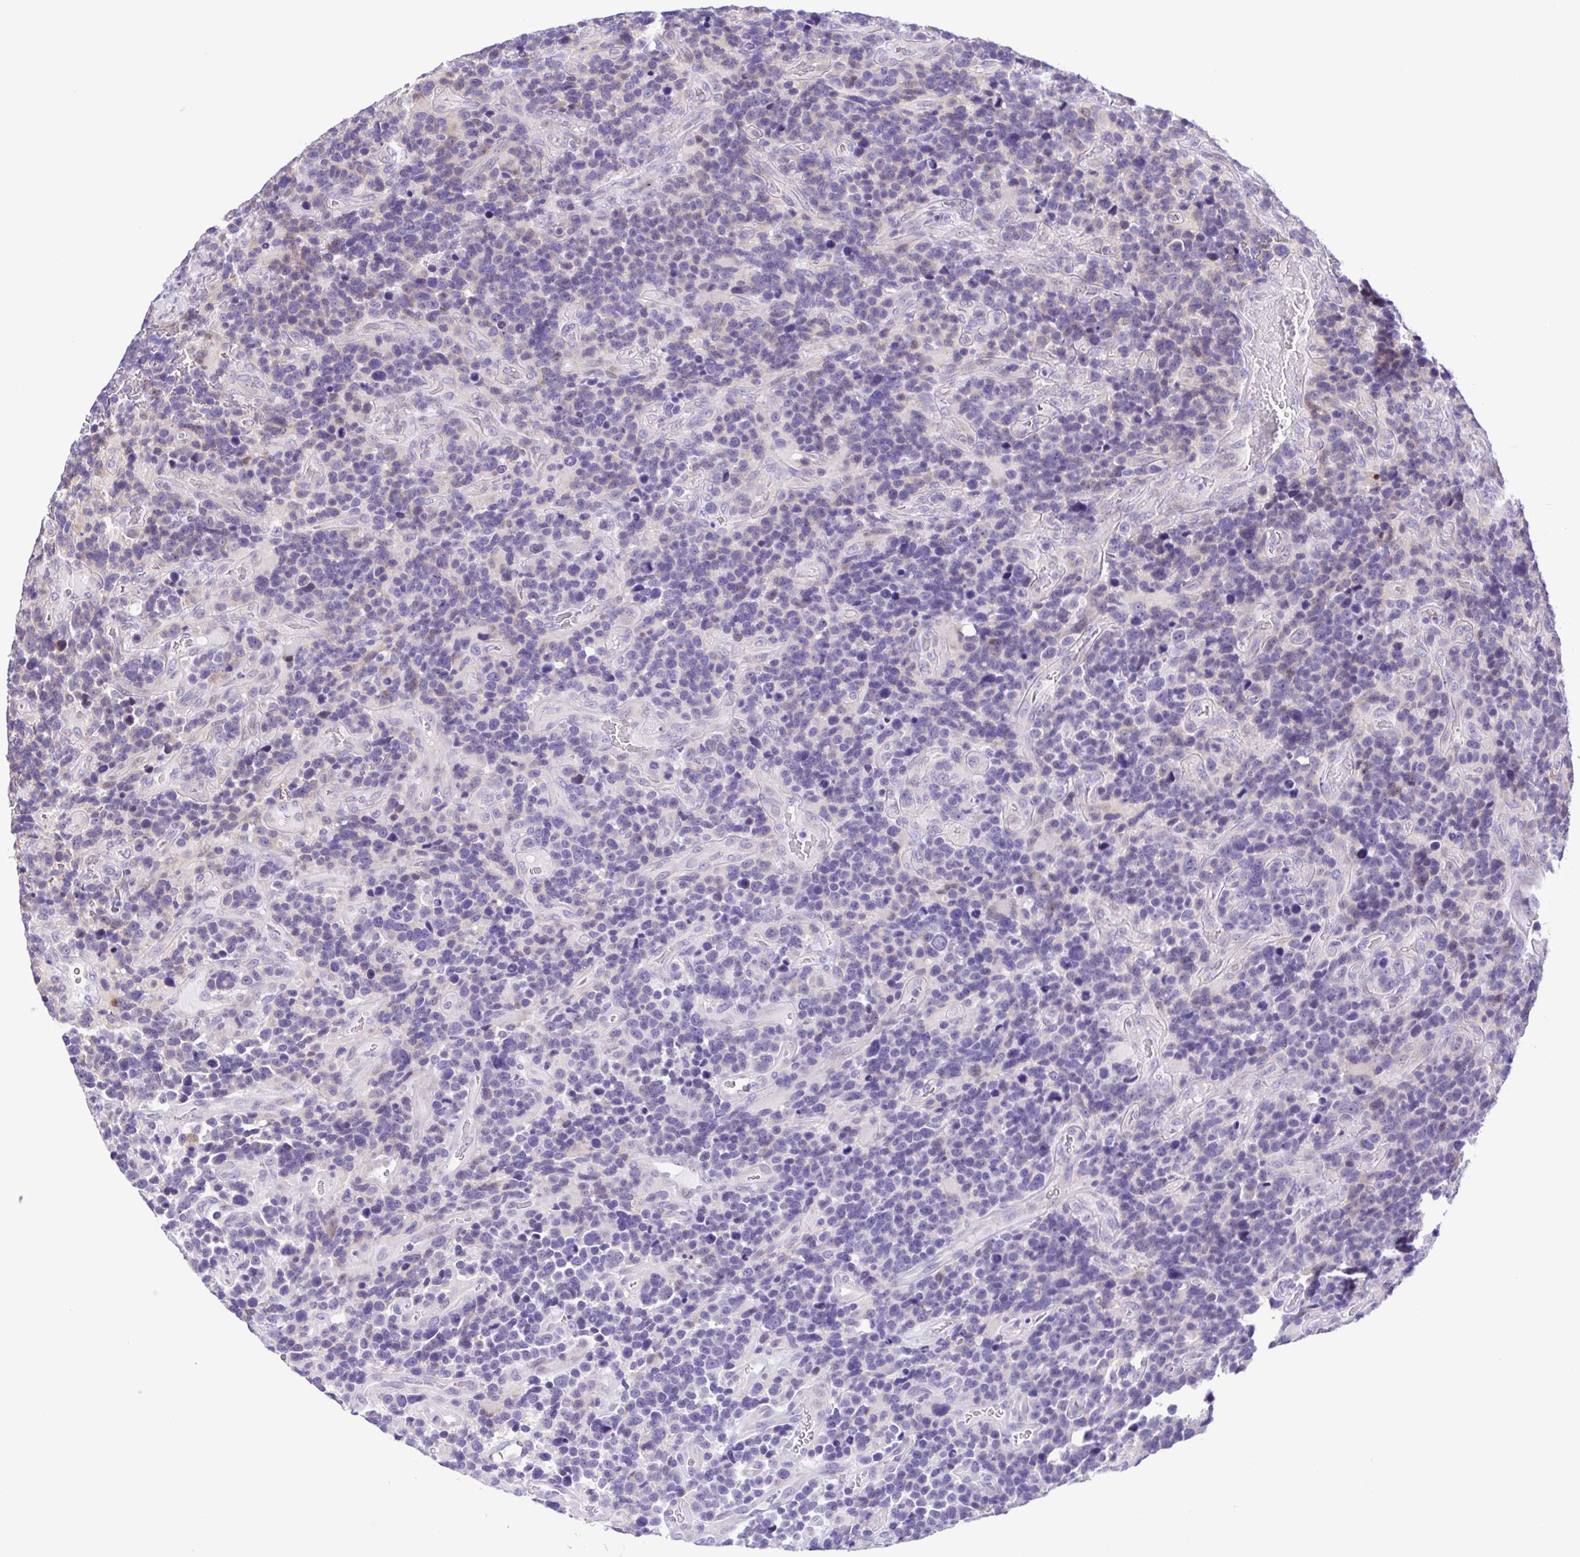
{"staining": {"intensity": "negative", "quantity": "none", "location": "none"}, "tissue": "glioma", "cell_type": "Tumor cells", "image_type": "cancer", "snomed": [{"axis": "morphology", "description": "Glioma, malignant, High grade"}, {"axis": "topography", "description": "Brain"}], "caption": "Glioma was stained to show a protein in brown. There is no significant positivity in tumor cells.", "gene": "TGM3", "patient": {"sex": "male", "age": 33}}